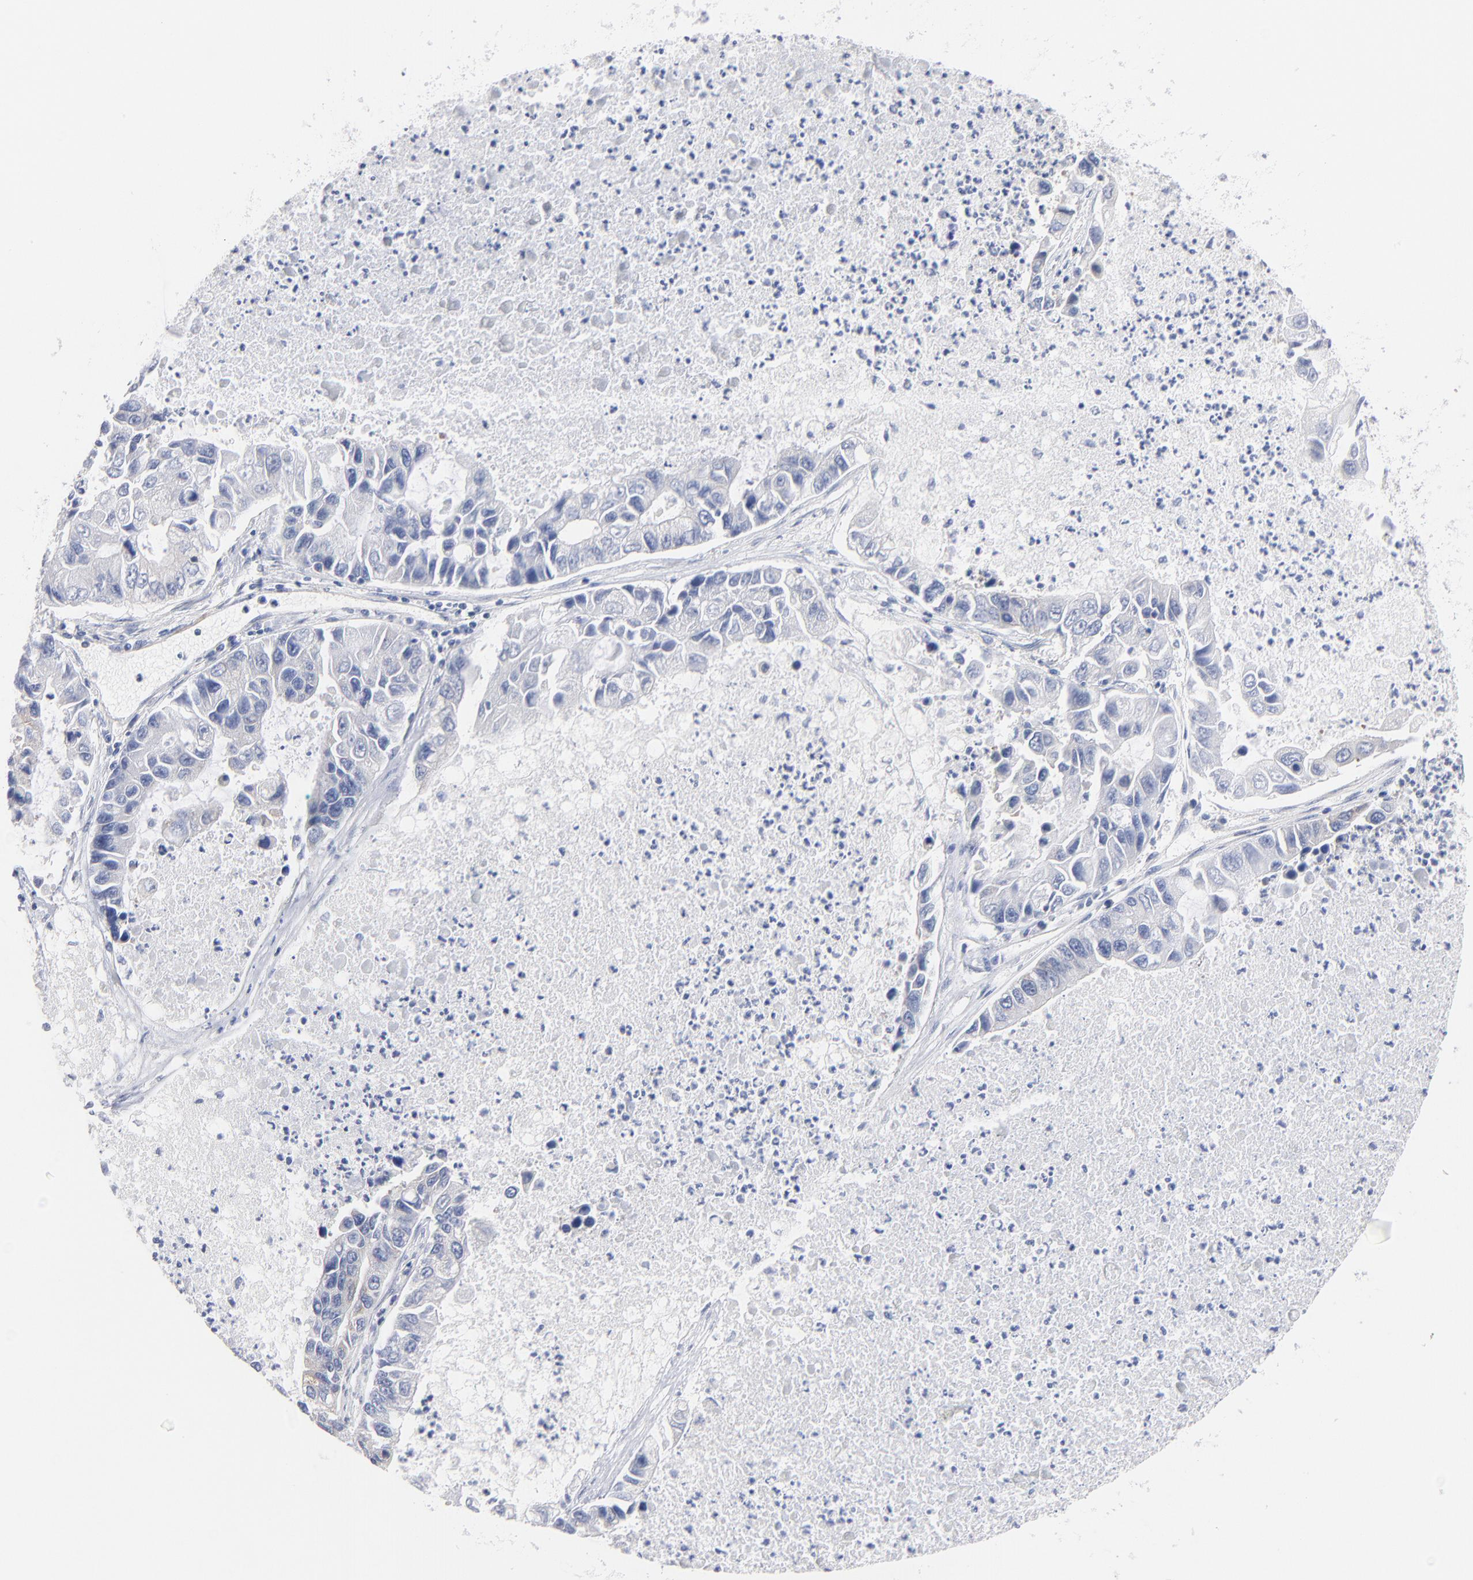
{"staining": {"intensity": "negative", "quantity": "none", "location": "none"}, "tissue": "lung cancer", "cell_type": "Tumor cells", "image_type": "cancer", "snomed": [{"axis": "morphology", "description": "Adenocarcinoma, NOS"}, {"axis": "topography", "description": "Lung"}], "caption": "Immunohistochemical staining of adenocarcinoma (lung) exhibits no significant positivity in tumor cells.", "gene": "SEPTIN6", "patient": {"sex": "female", "age": 51}}